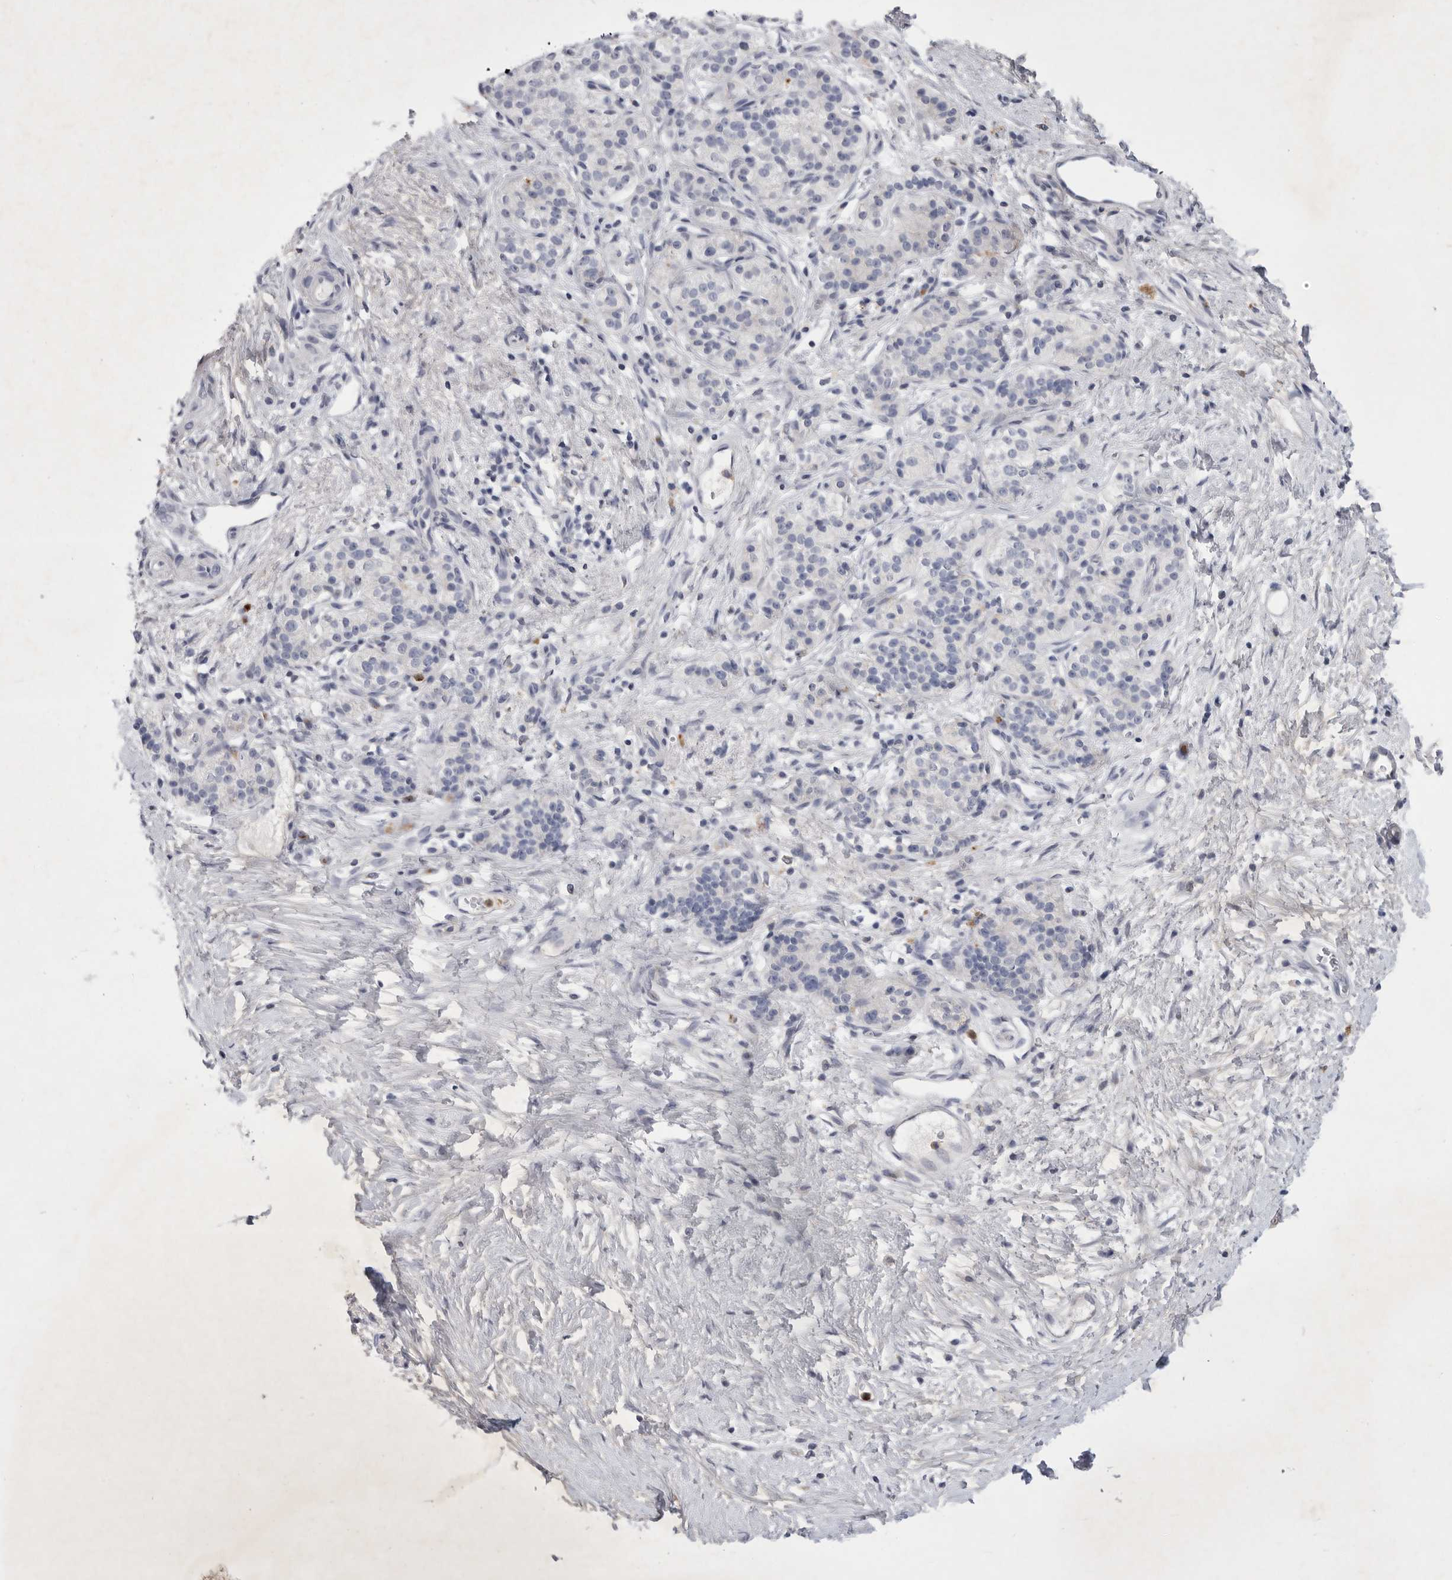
{"staining": {"intensity": "negative", "quantity": "none", "location": "none"}, "tissue": "pancreatic cancer", "cell_type": "Tumor cells", "image_type": "cancer", "snomed": [{"axis": "morphology", "description": "Adenocarcinoma, NOS"}, {"axis": "topography", "description": "Pancreas"}], "caption": "The image exhibits no staining of tumor cells in pancreatic adenocarcinoma.", "gene": "SIGLEC10", "patient": {"sex": "male", "age": 50}}